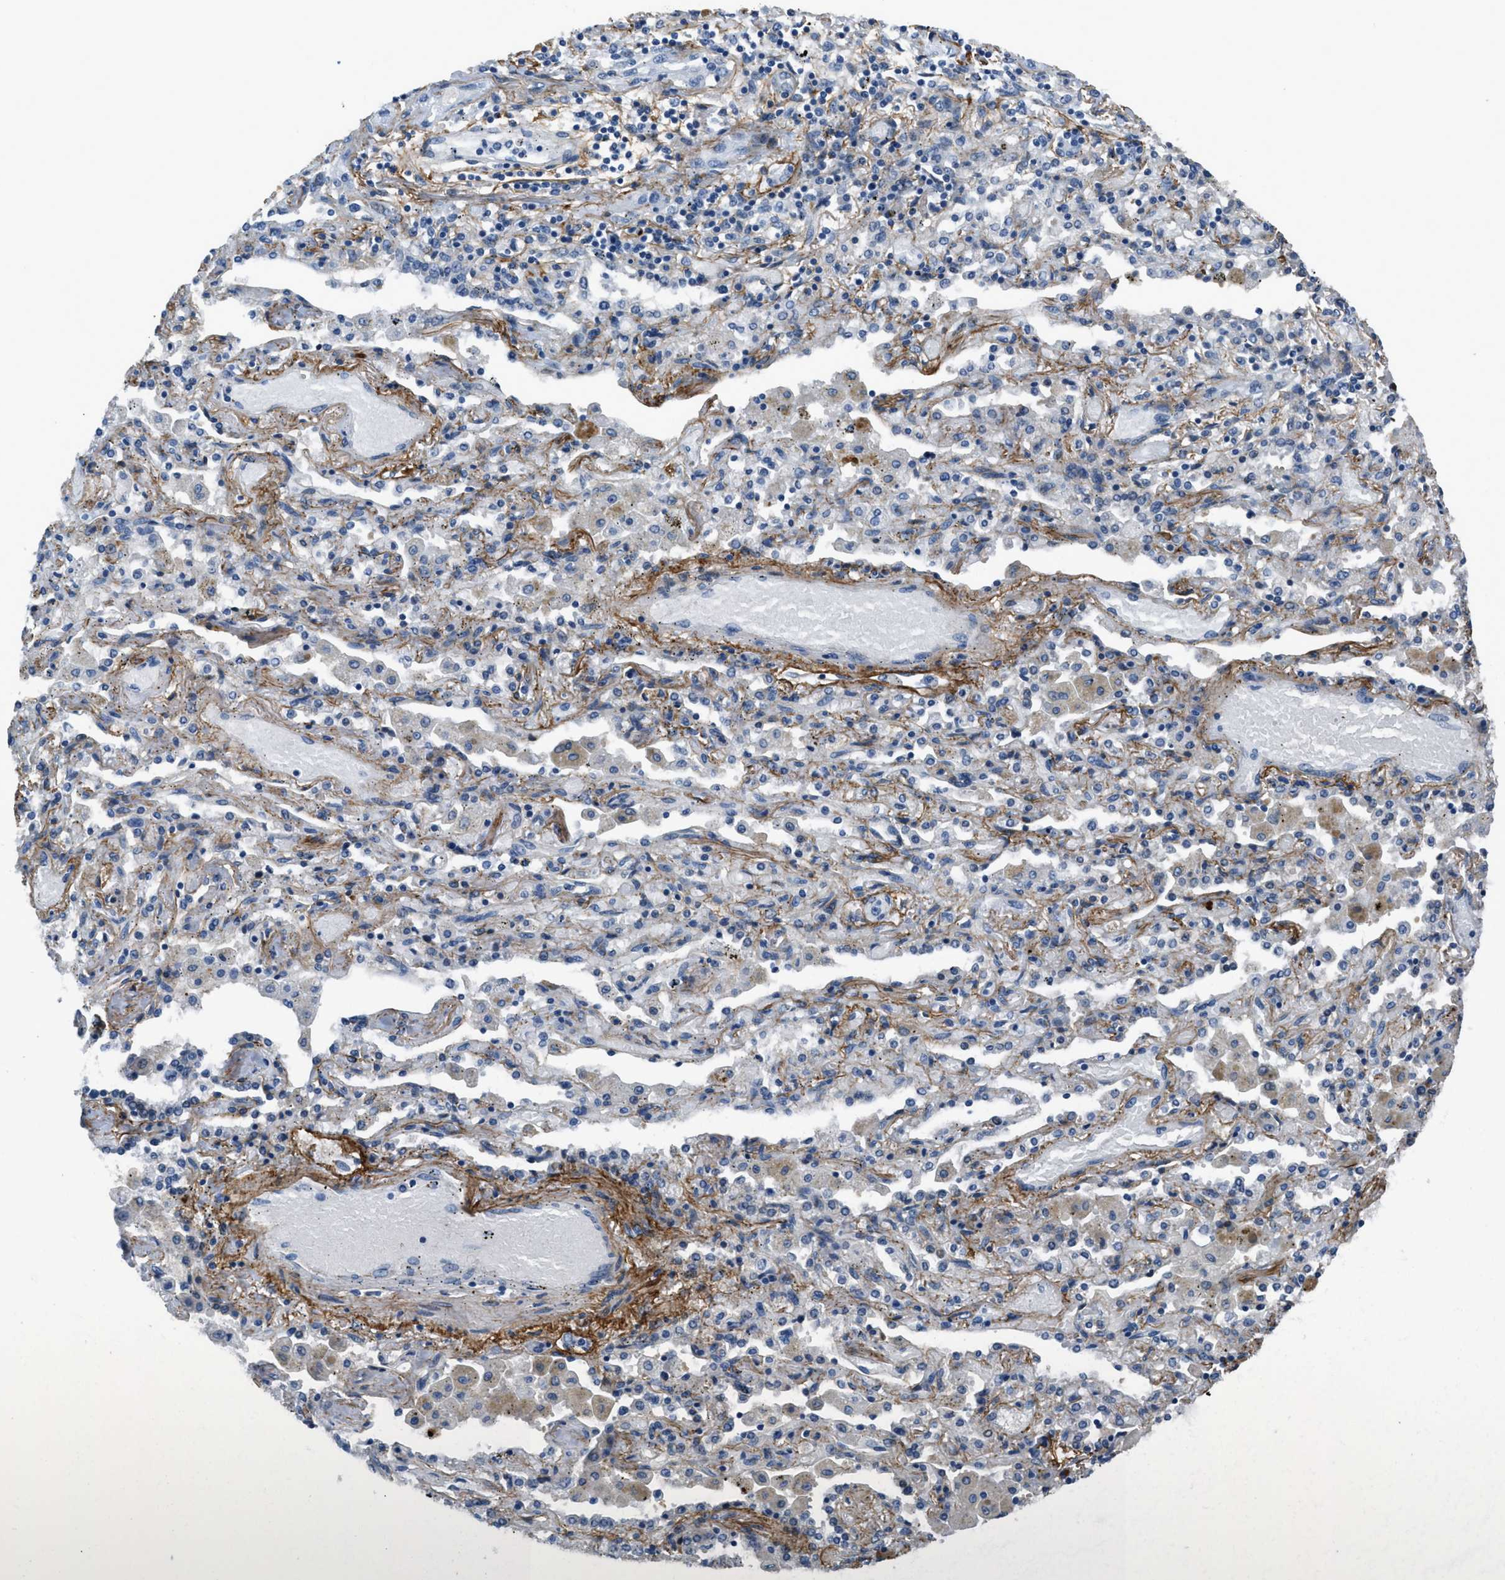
{"staining": {"intensity": "negative", "quantity": "none", "location": "none"}, "tissue": "lung cancer", "cell_type": "Tumor cells", "image_type": "cancer", "snomed": [{"axis": "morphology", "description": "Squamous cell carcinoma, NOS"}, {"axis": "topography", "description": "Lung"}], "caption": "DAB immunohistochemical staining of lung squamous cell carcinoma demonstrates no significant expression in tumor cells.", "gene": "FBN1", "patient": {"sex": "female", "age": 47}}